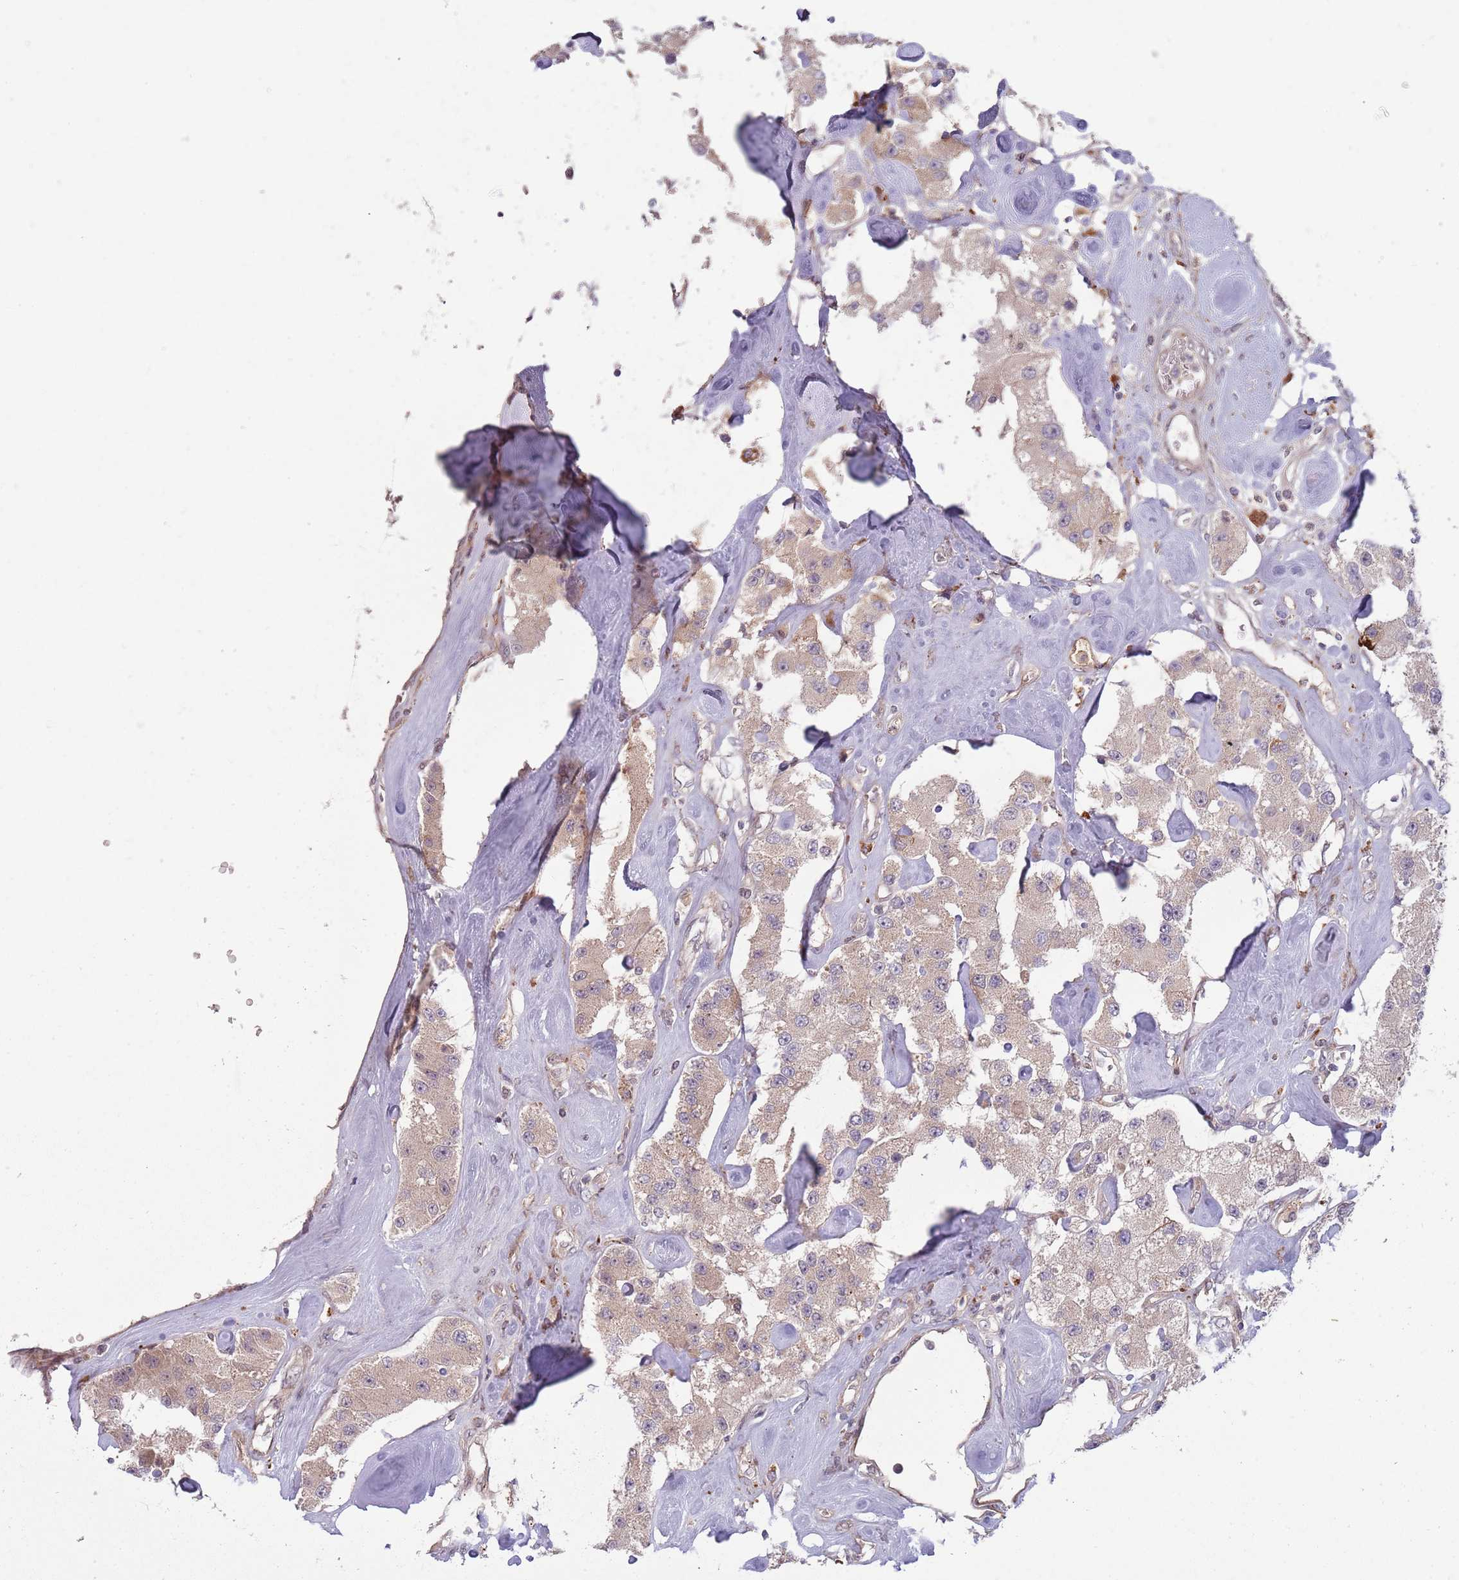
{"staining": {"intensity": "weak", "quantity": ">75%", "location": "cytoplasmic/membranous"}, "tissue": "carcinoid", "cell_type": "Tumor cells", "image_type": "cancer", "snomed": [{"axis": "morphology", "description": "Carcinoid, malignant, NOS"}, {"axis": "topography", "description": "Pancreas"}], "caption": "Immunohistochemistry staining of carcinoid, which exhibits low levels of weak cytoplasmic/membranous staining in about >75% of tumor cells indicating weak cytoplasmic/membranous protein expression. The staining was performed using DAB (3,3'-diaminobenzidine) (brown) for protein detection and nuclei were counterstained in hematoxylin (blue).", "gene": "NT5DC4", "patient": {"sex": "male", "age": 41}}